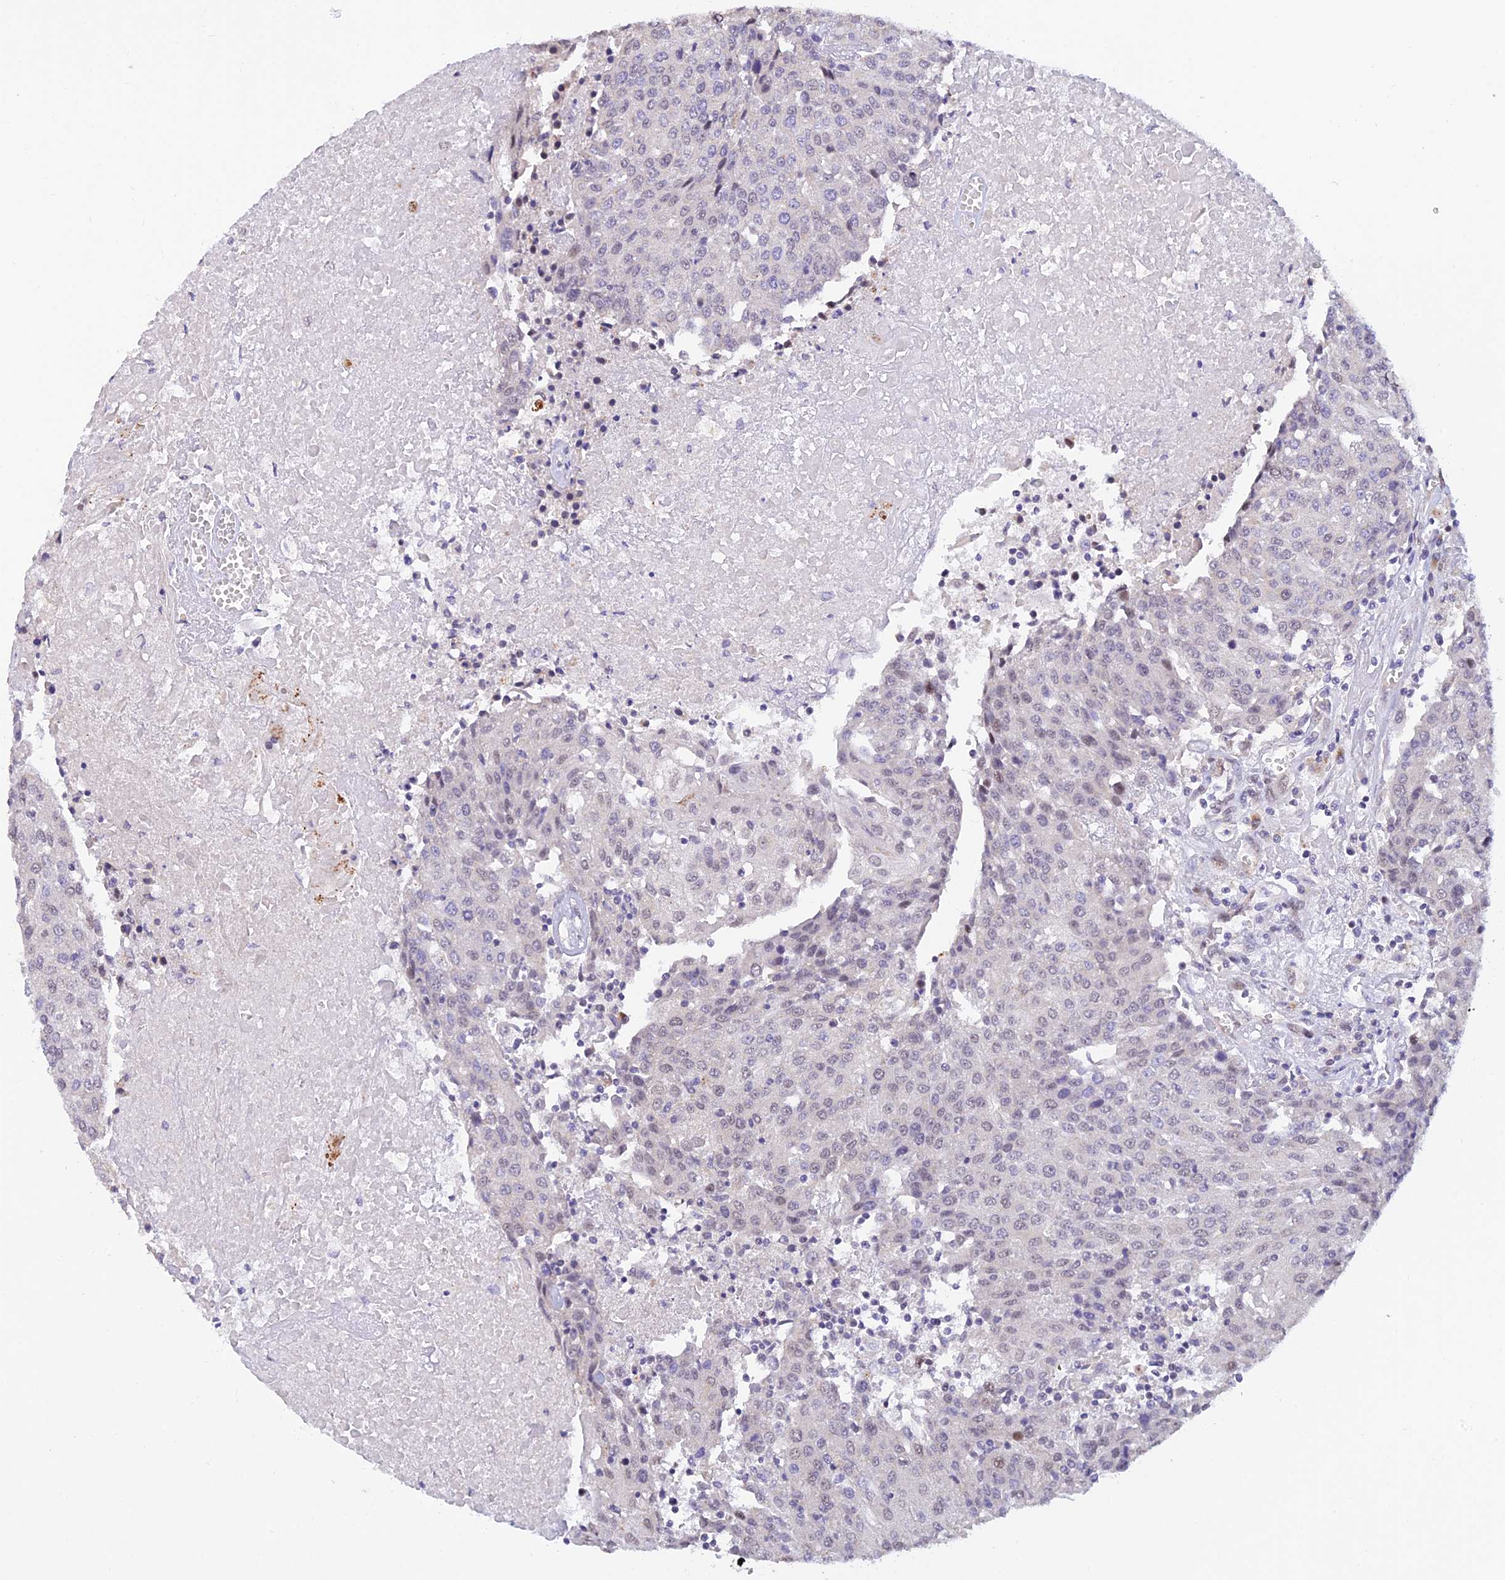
{"staining": {"intensity": "moderate", "quantity": "<25%", "location": "nuclear"}, "tissue": "urothelial cancer", "cell_type": "Tumor cells", "image_type": "cancer", "snomed": [{"axis": "morphology", "description": "Urothelial carcinoma, High grade"}, {"axis": "topography", "description": "Urinary bladder"}], "caption": "Protein expression analysis of human urothelial carcinoma (high-grade) reveals moderate nuclear staining in about <25% of tumor cells.", "gene": "INKA1", "patient": {"sex": "female", "age": 85}}